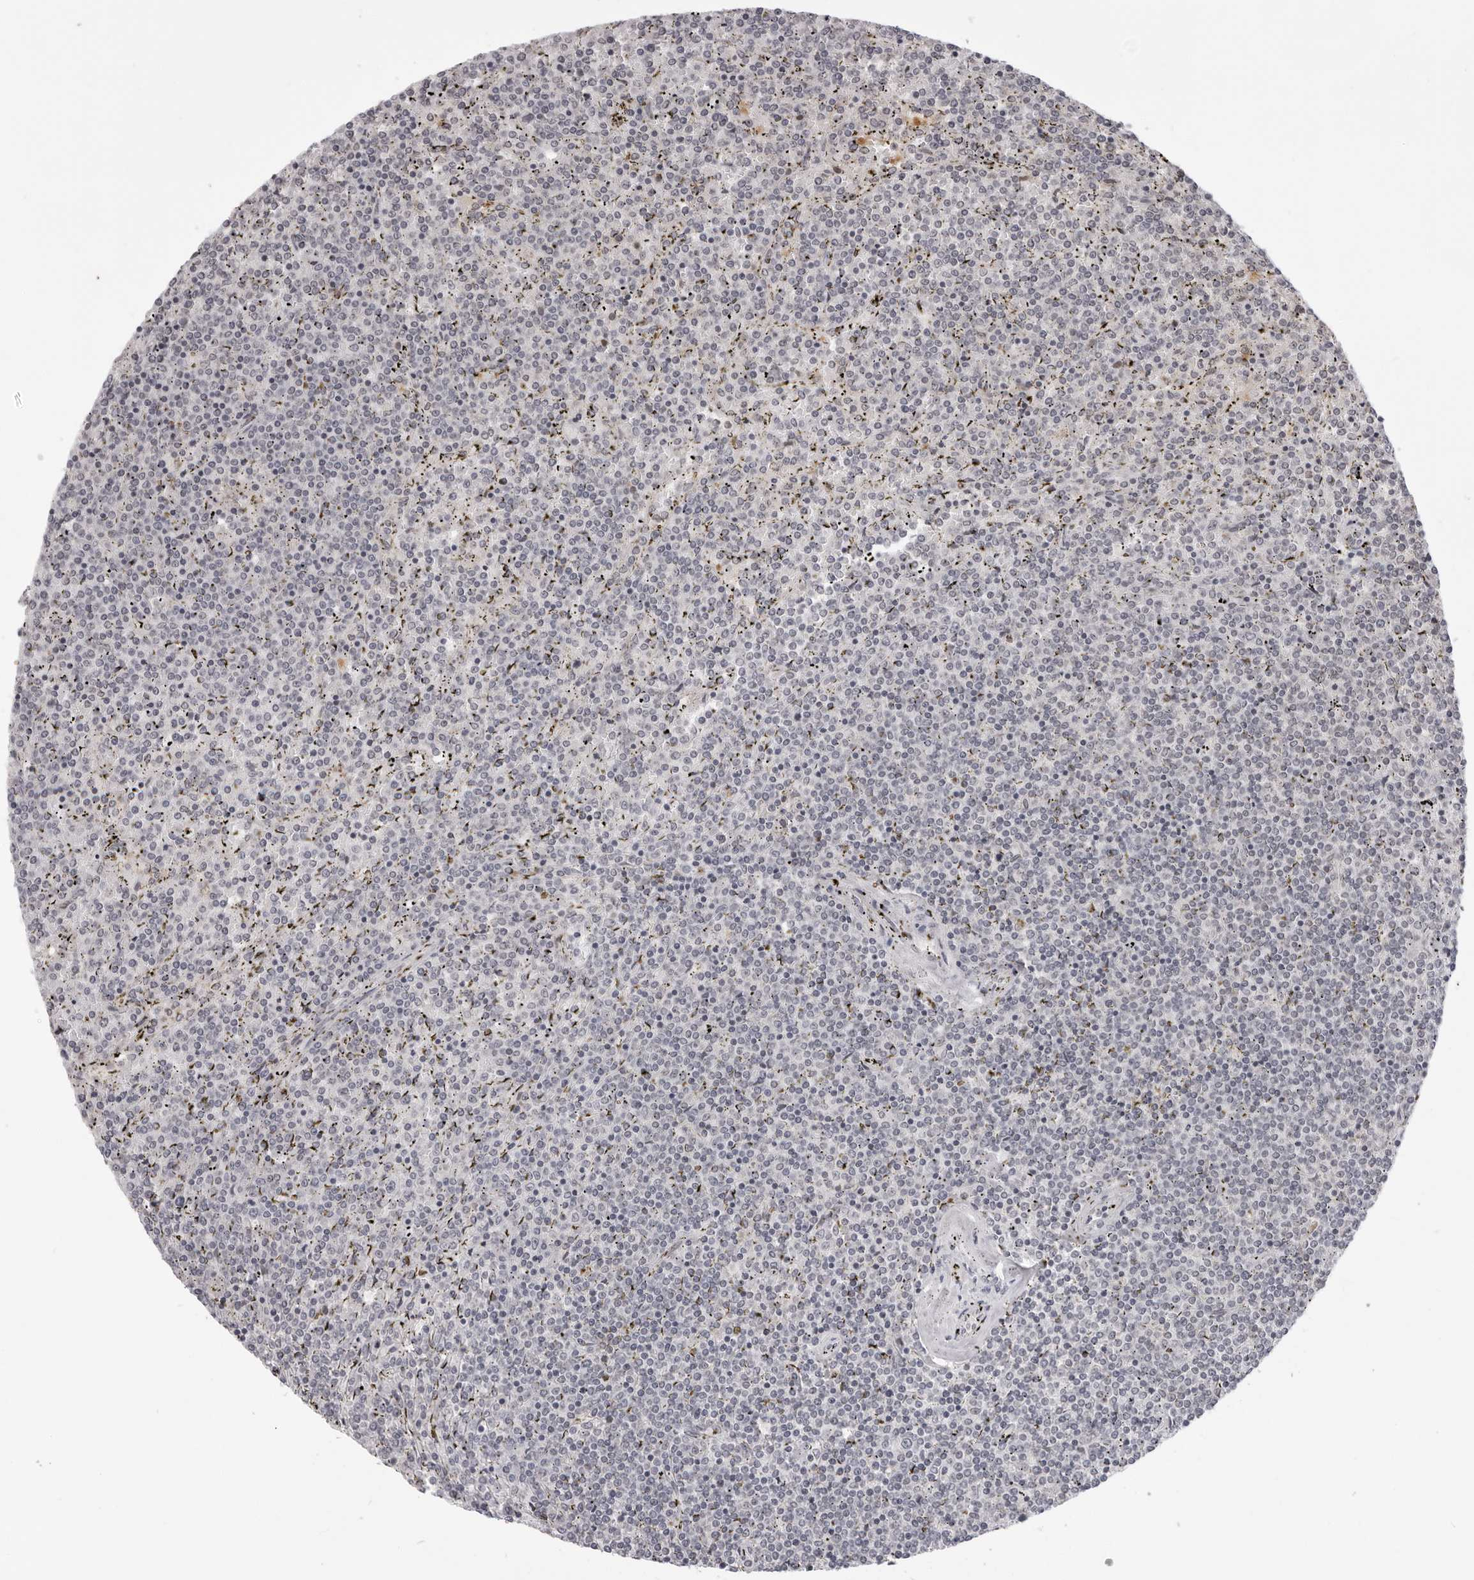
{"staining": {"intensity": "negative", "quantity": "none", "location": "none"}, "tissue": "lymphoma", "cell_type": "Tumor cells", "image_type": "cancer", "snomed": [{"axis": "morphology", "description": "Malignant lymphoma, non-Hodgkin's type, Low grade"}, {"axis": "topography", "description": "Spleen"}], "caption": "Human malignant lymphoma, non-Hodgkin's type (low-grade) stained for a protein using immunohistochemistry (IHC) reveals no positivity in tumor cells.", "gene": "SRGAP2", "patient": {"sex": "female", "age": 19}}